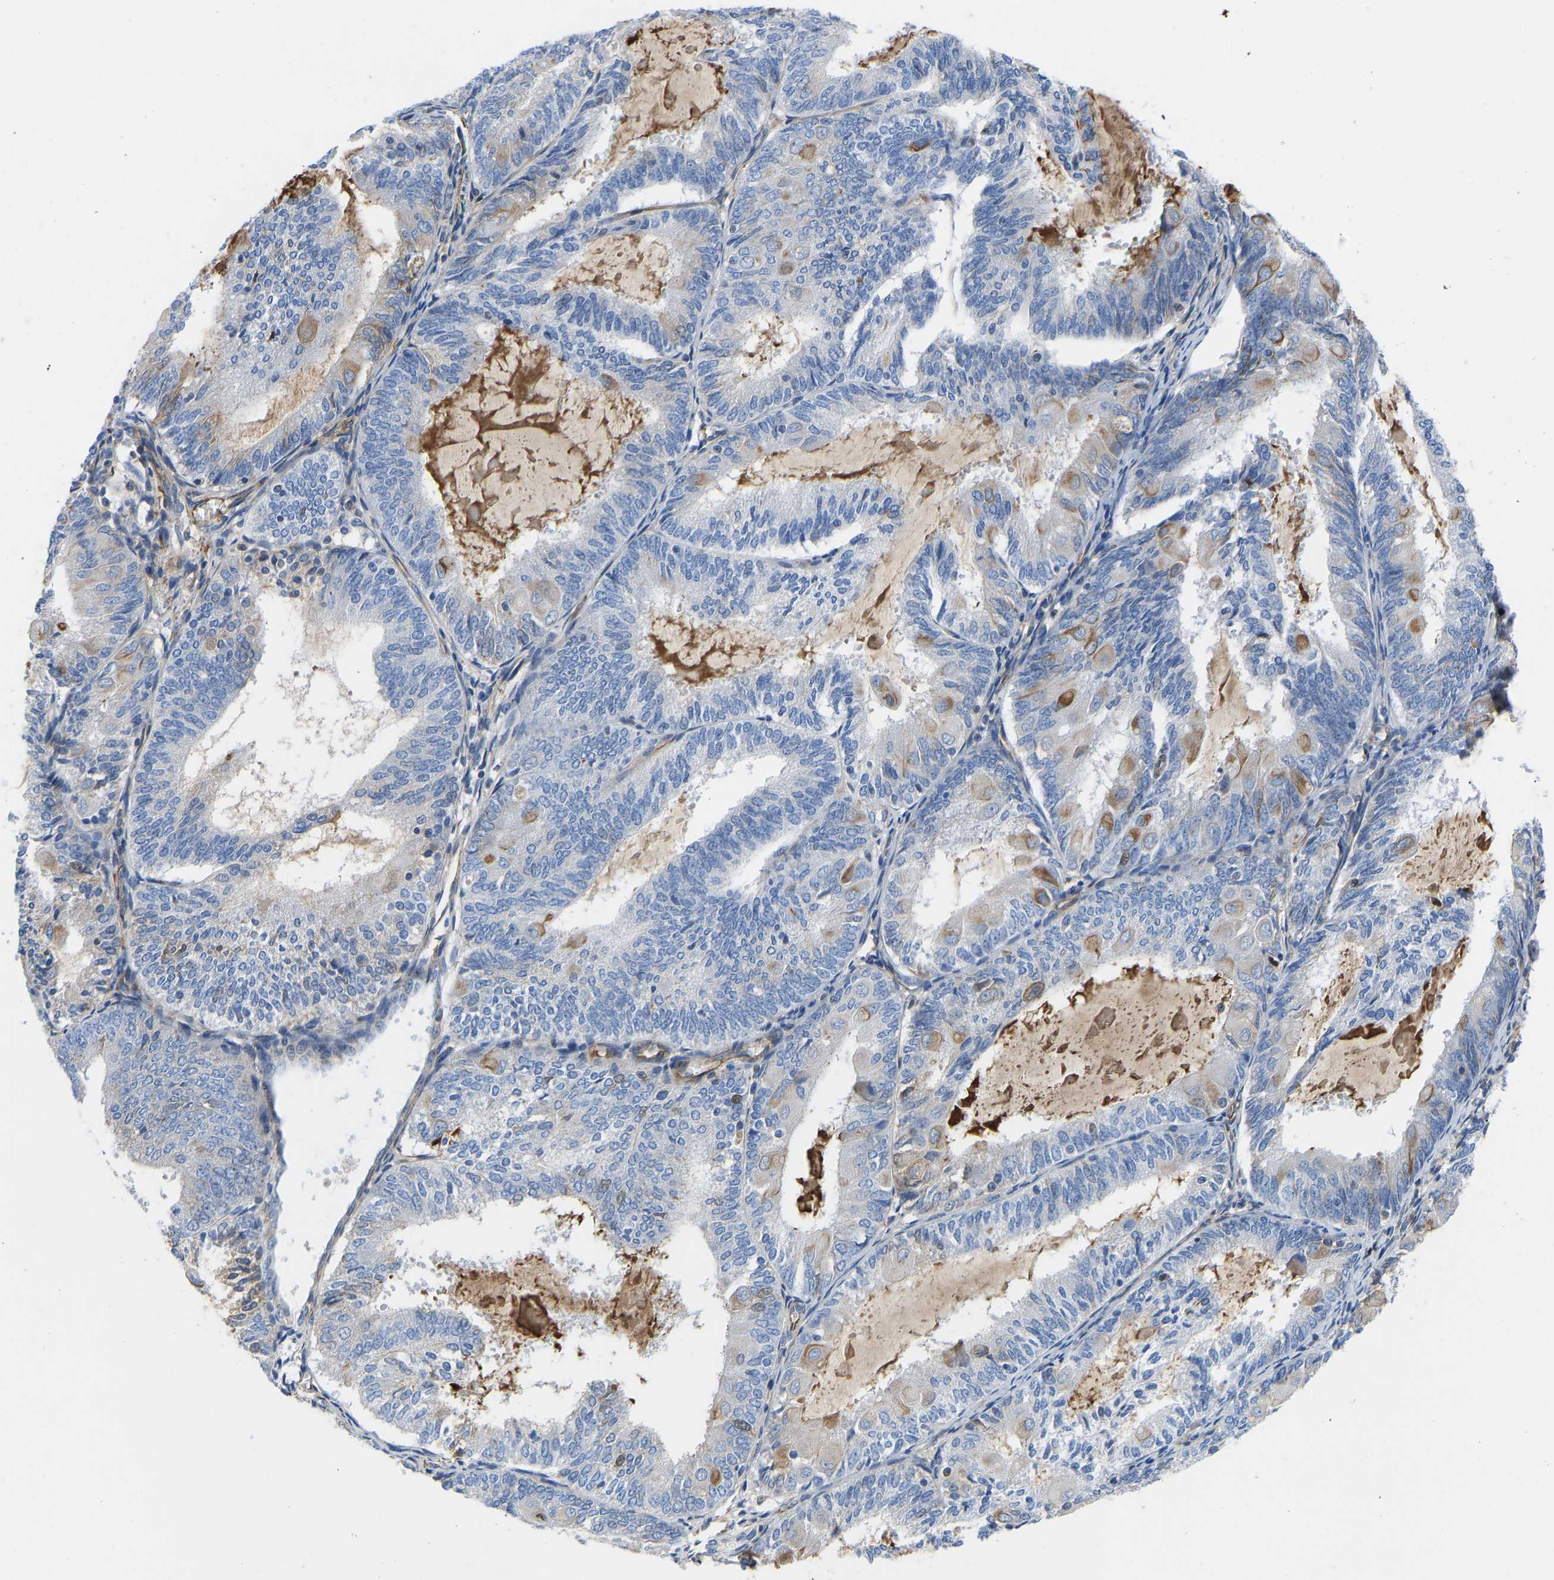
{"staining": {"intensity": "negative", "quantity": "none", "location": "none"}, "tissue": "endometrial cancer", "cell_type": "Tumor cells", "image_type": "cancer", "snomed": [{"axis": "morphology", "description": "Adenocarcinoma, NOS"}, {"axis": "topography", "description": "Endometrium"}], "caption": "A high-resolution histopathology image shows immunohistochemistry (IHC) staining of endometrial cancer (adenocarcinoma), which demonstrates no significant staining in tumor cells.", "gene": "HSPG2", "patient": {"sex": "female", "age": 81}}